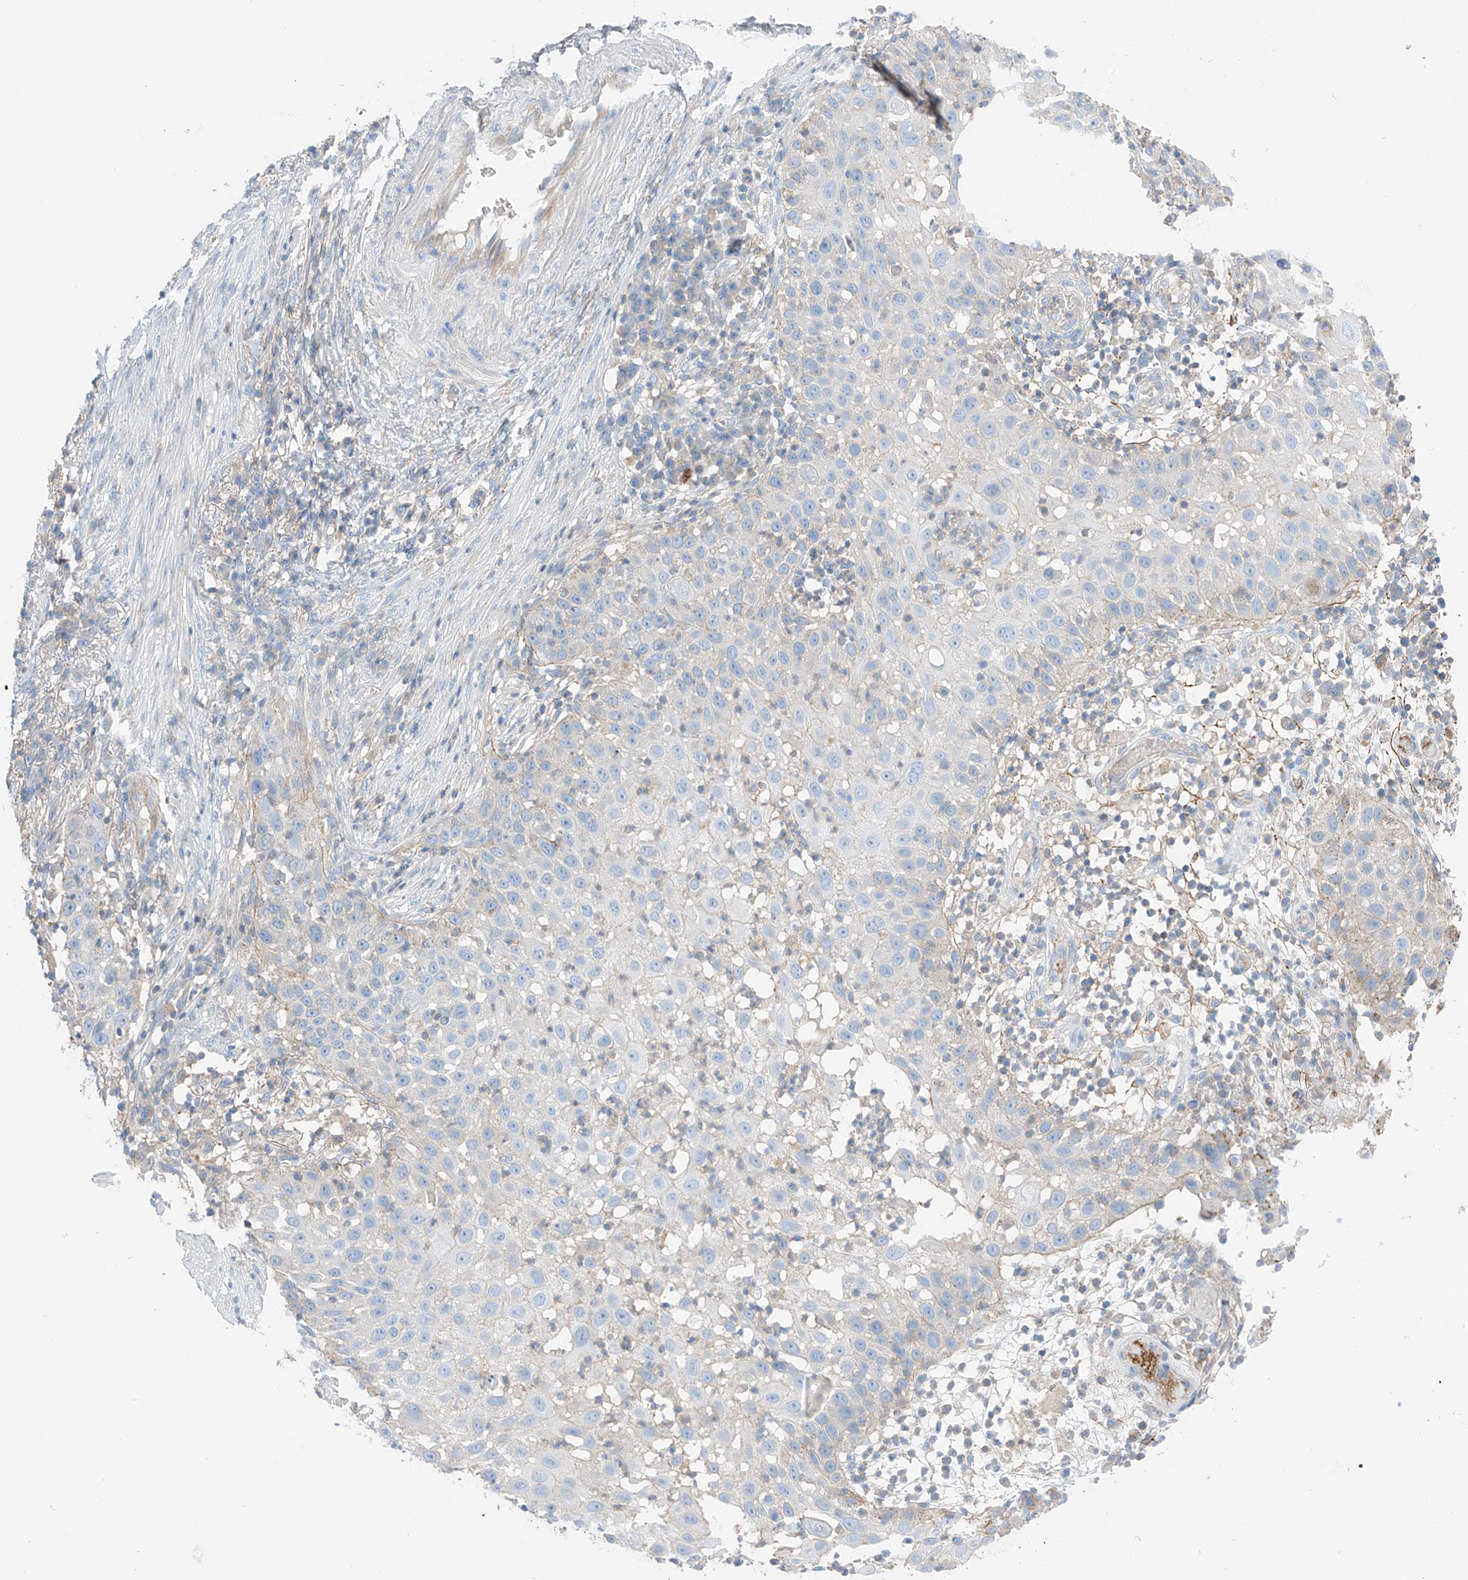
{"staining": {"intensity": "negative", "quantity": "none", "location": "none"}, "tissue": "skin cancer", "cell_type": "Tumor cells", "image_type": "cancer", "snomed": [{"axis": "morphology", "description": "Squamous cell carcinoma, NOS"}, {"axis": "topography", "description": "Skin"}], "caption": "DAB immunohistochemical staining of skin squamous cell carcinoma reveals no significant staining in tumor cells.", "gene": "NALCN", "patient": {"sex": "female", "age": 44}}